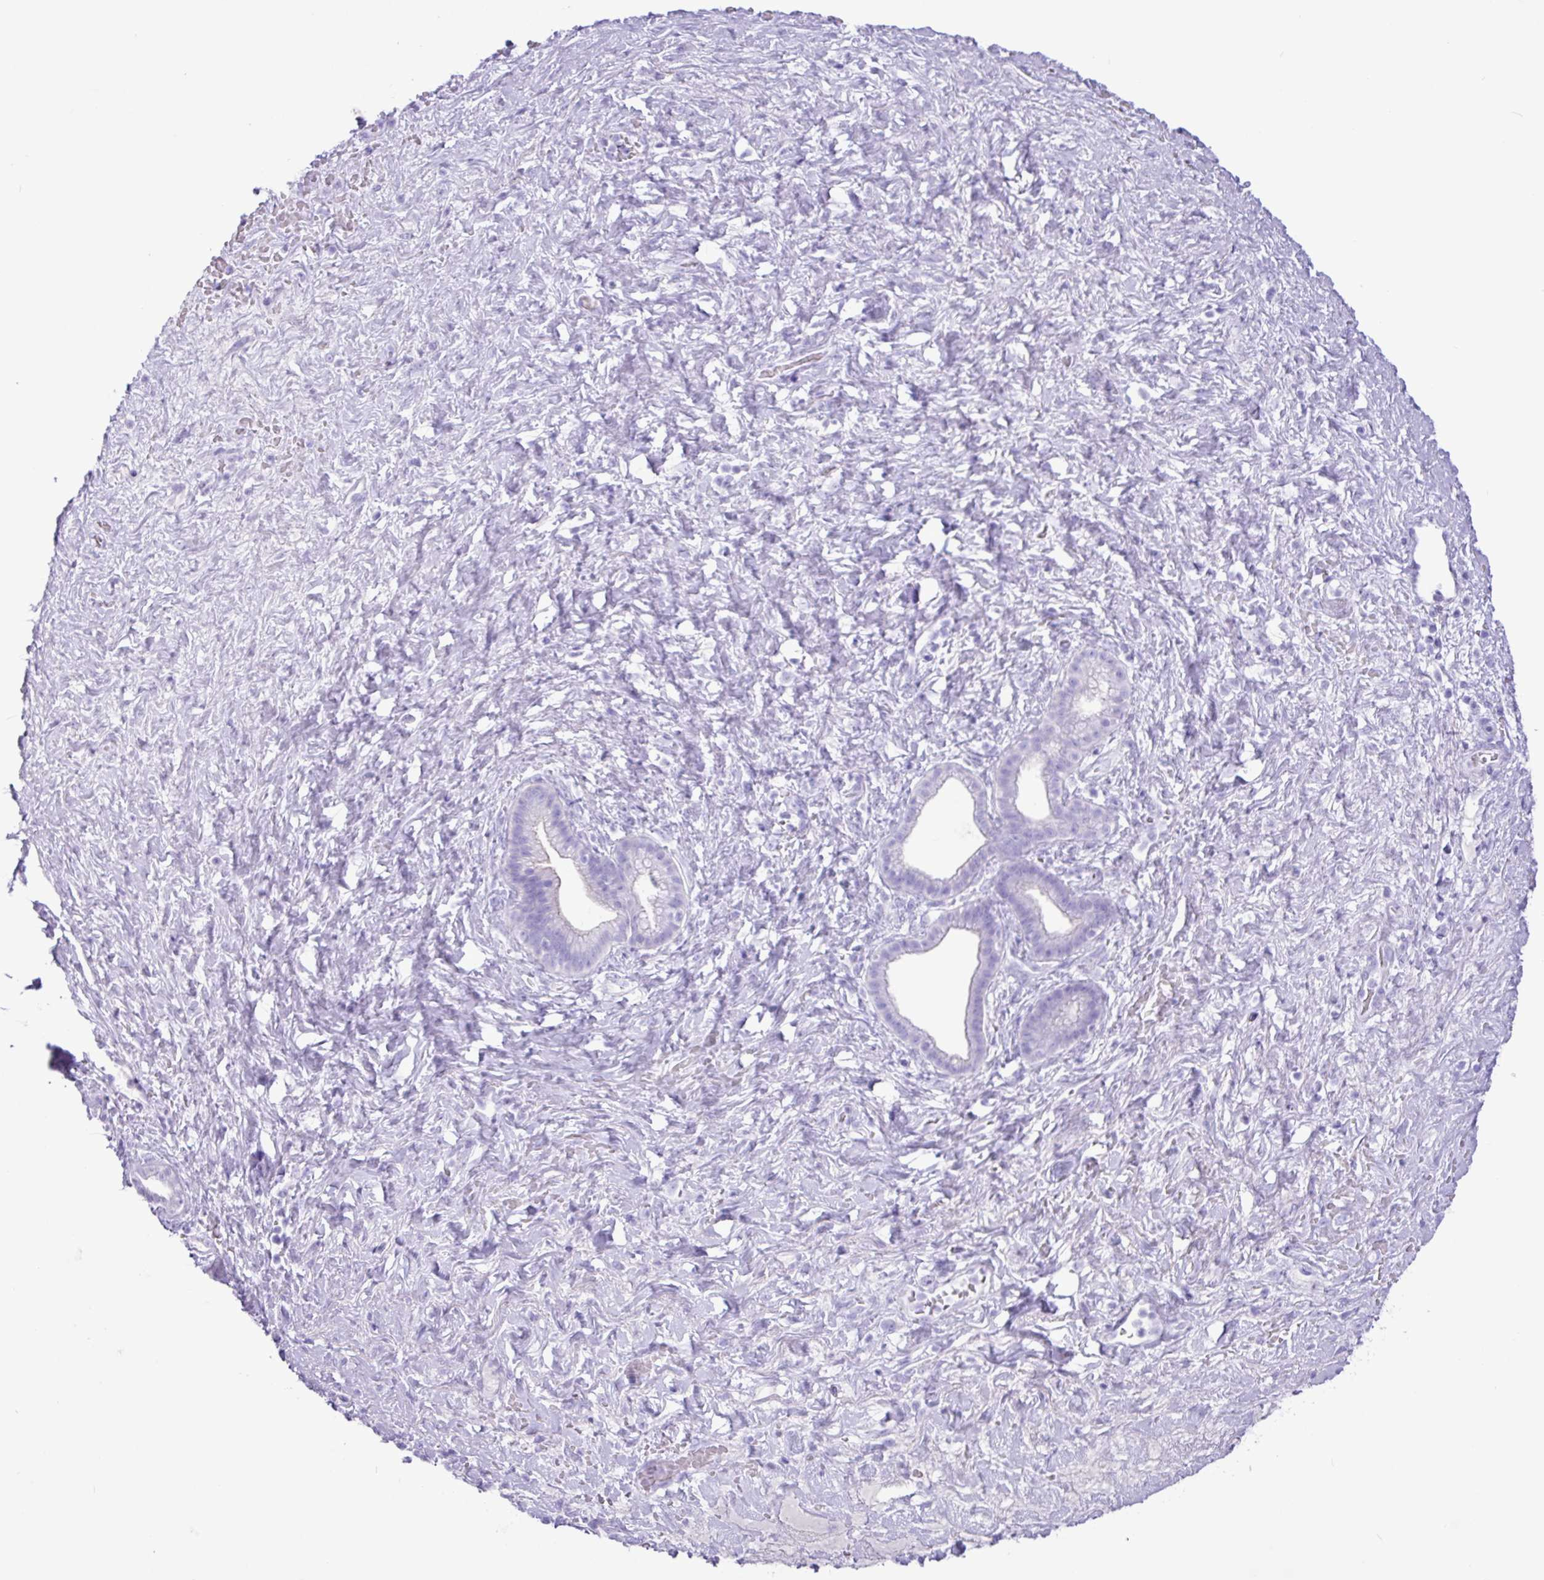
{"staining": {"intensity": "negative", "quantity": "none", "location": "none"}, "tissue": "pancreatic cancer", "cell_type": "Tumor cells", "image_type": "cancer", "snomed": [{"axis": "morphology", "description": "Adenocarcinoma, NOS"}, {"axis": "topography", "description": "Pancreas"}], "caption": "This is a photomicrograph of immunohistochemistry staining of adenocarcinoma (pancreatic), which shows no expression in tumor cells. (DAB (3,3'-diaminobenzidine) immunohistochemistry (IHC) with hematoxylin counter stain).", "gene": "CKMT2", "patient": {"sex": "male", "age": 44}}